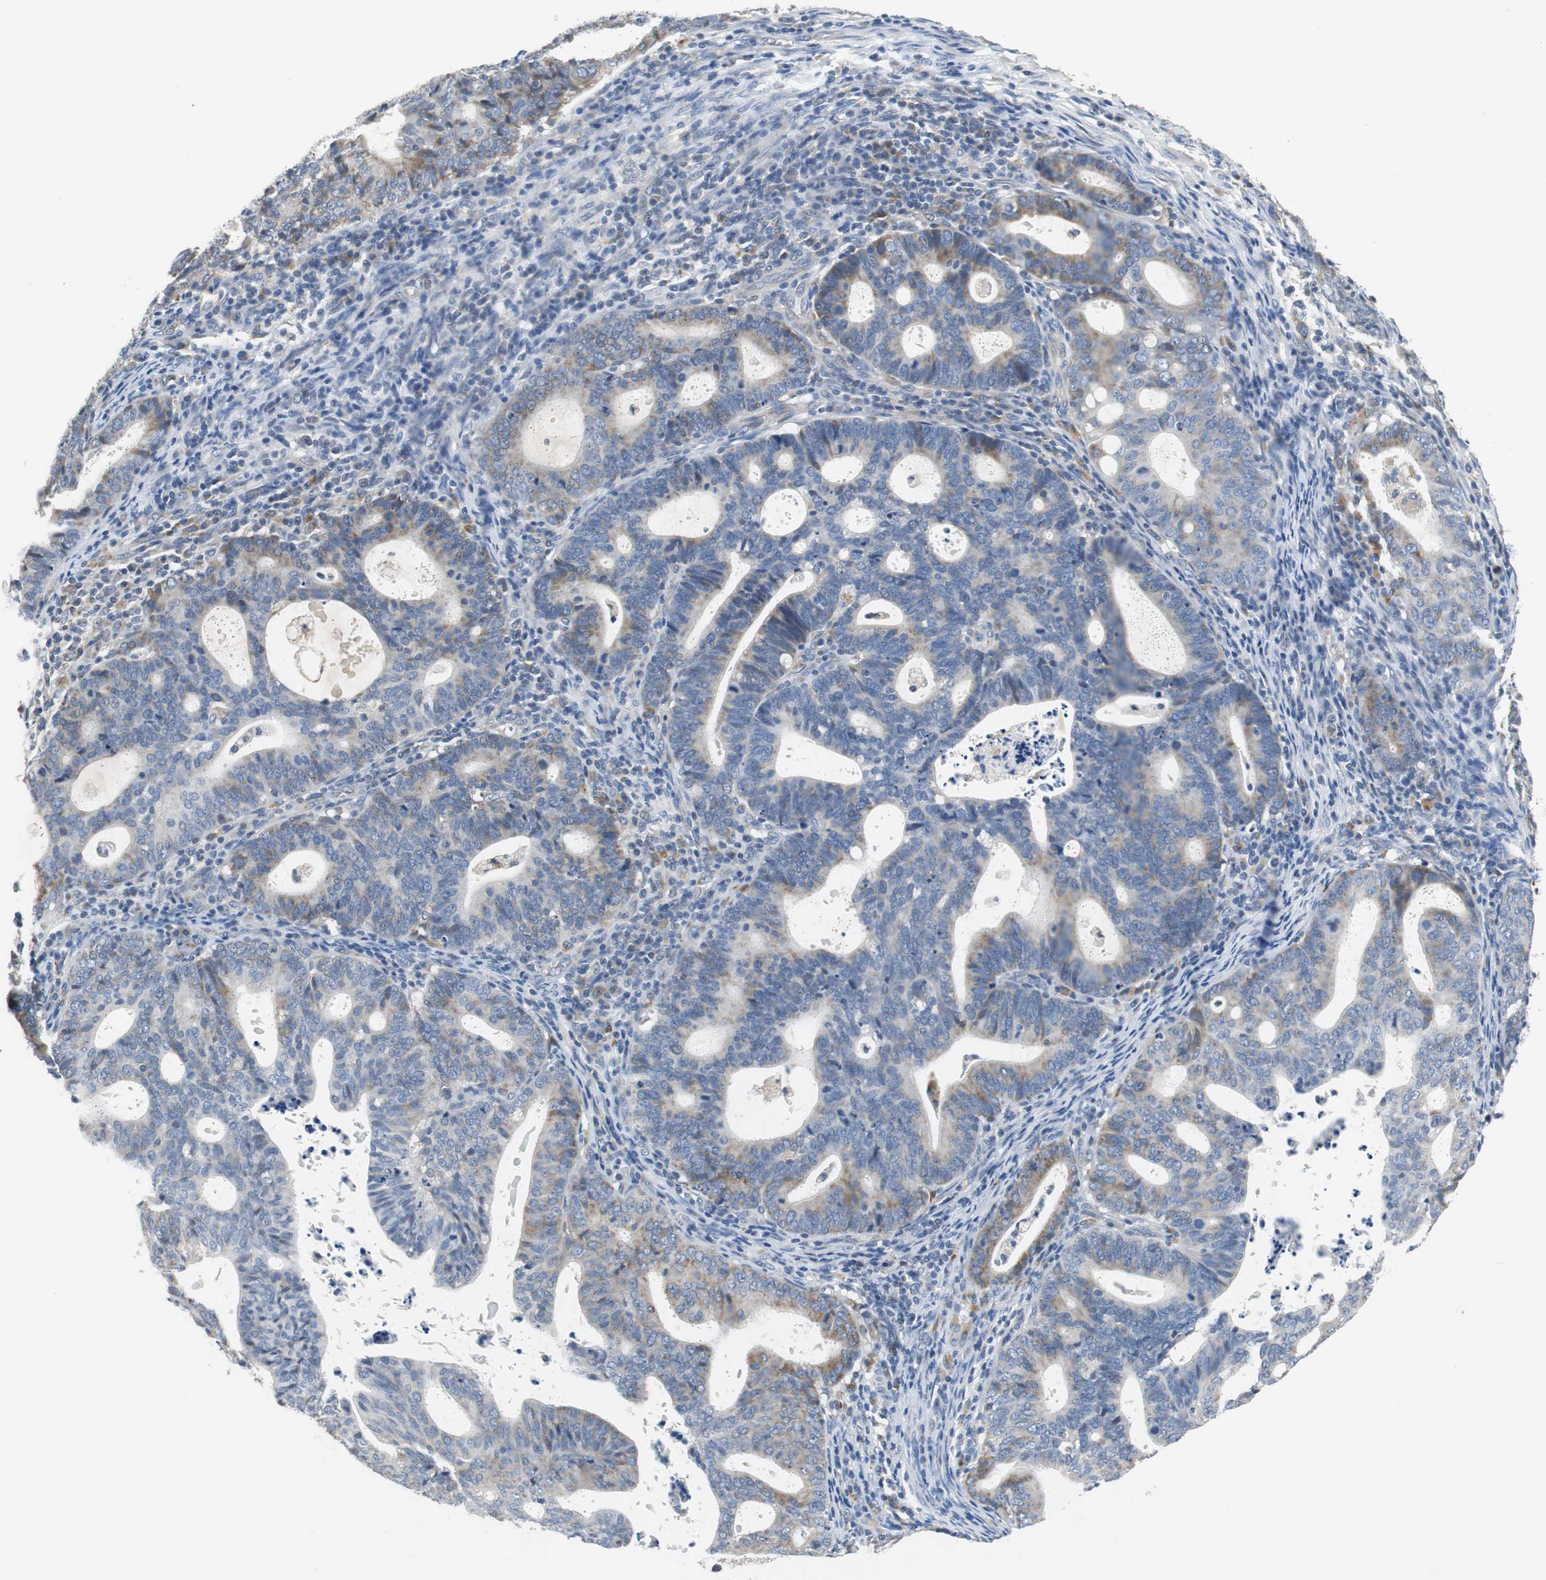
{"staining": {"intensity": "weak", "quantity": "<25%", "location": "cytoplasmic/membranous"}, "tissue": "endometrial cancer", "cell_type": "Tumor cells", "image_type": "cancer", "snomed": [{"axis": "morphology", "description": "Adenocarcinoma, NOS"}, {"axis": "topography", "description": "Uterus"}], "caption": "An image of endometrial adenocarcinoma stained for a protein exhibits no brown staining in tumor cells.", "gene": "NLGN1", "patient": {"sex": "female", "age": 83}}